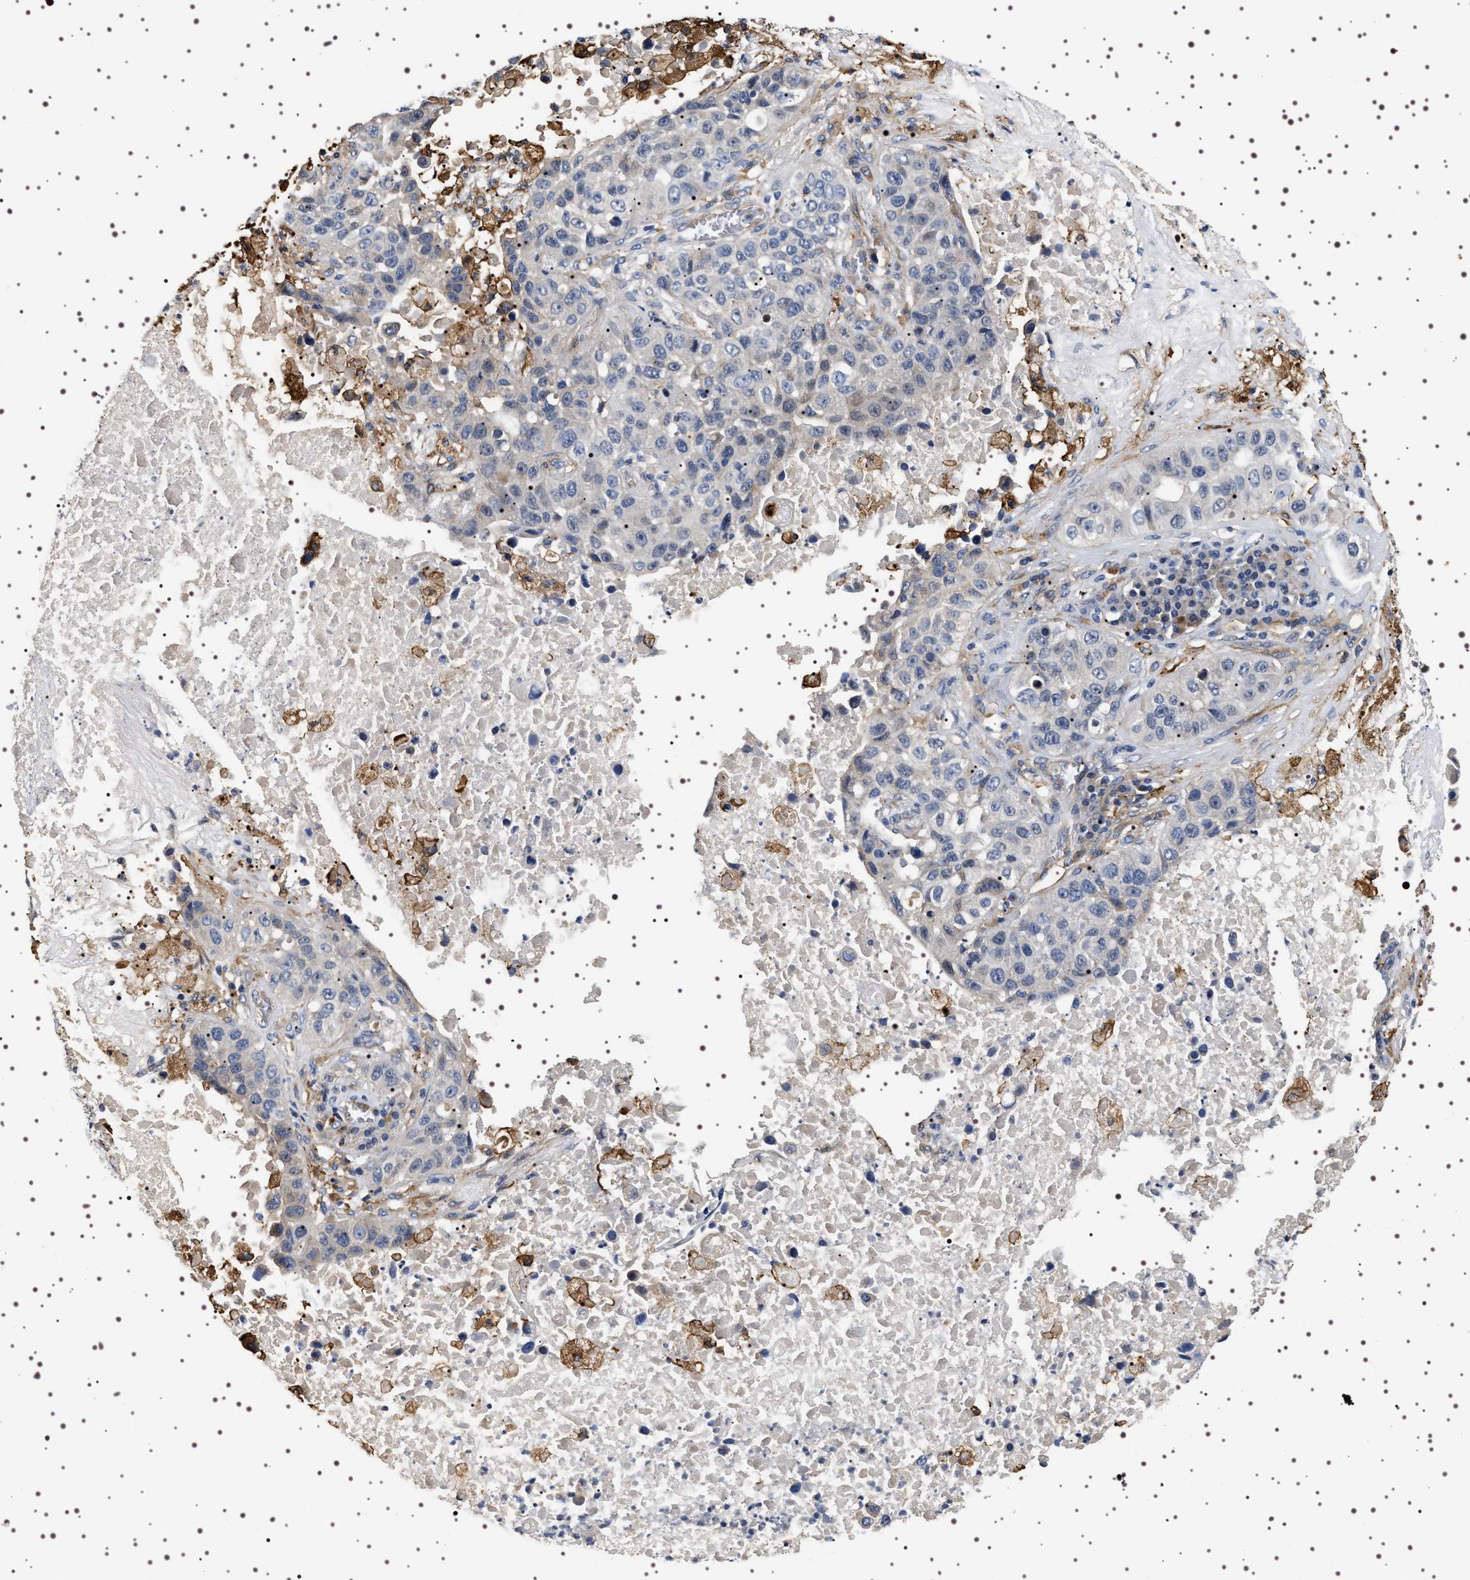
{"staining": {"intensity": "weak", "quantity": "<25%", "location": "cytoplasmic/membranous"}, "tissue": "lung cancer", "cell_type": "Tumor cells", "image_type": "cancer", "snomed": [{"axis": "morphology", "description": "Squamous cell carcinoma, NOS"}, {"axis": "topography", "description": "Lung"}], "caption": "The image shows no significant staining in tumor cells of squamous cell carcinoma (lung). (Brightfield microscopy of DAB (3,3'-diaminobenzidine) immunohistochemistry at high magnification).", "gene": "ALPL", "patient": {"sex": "male", "age": 57}}